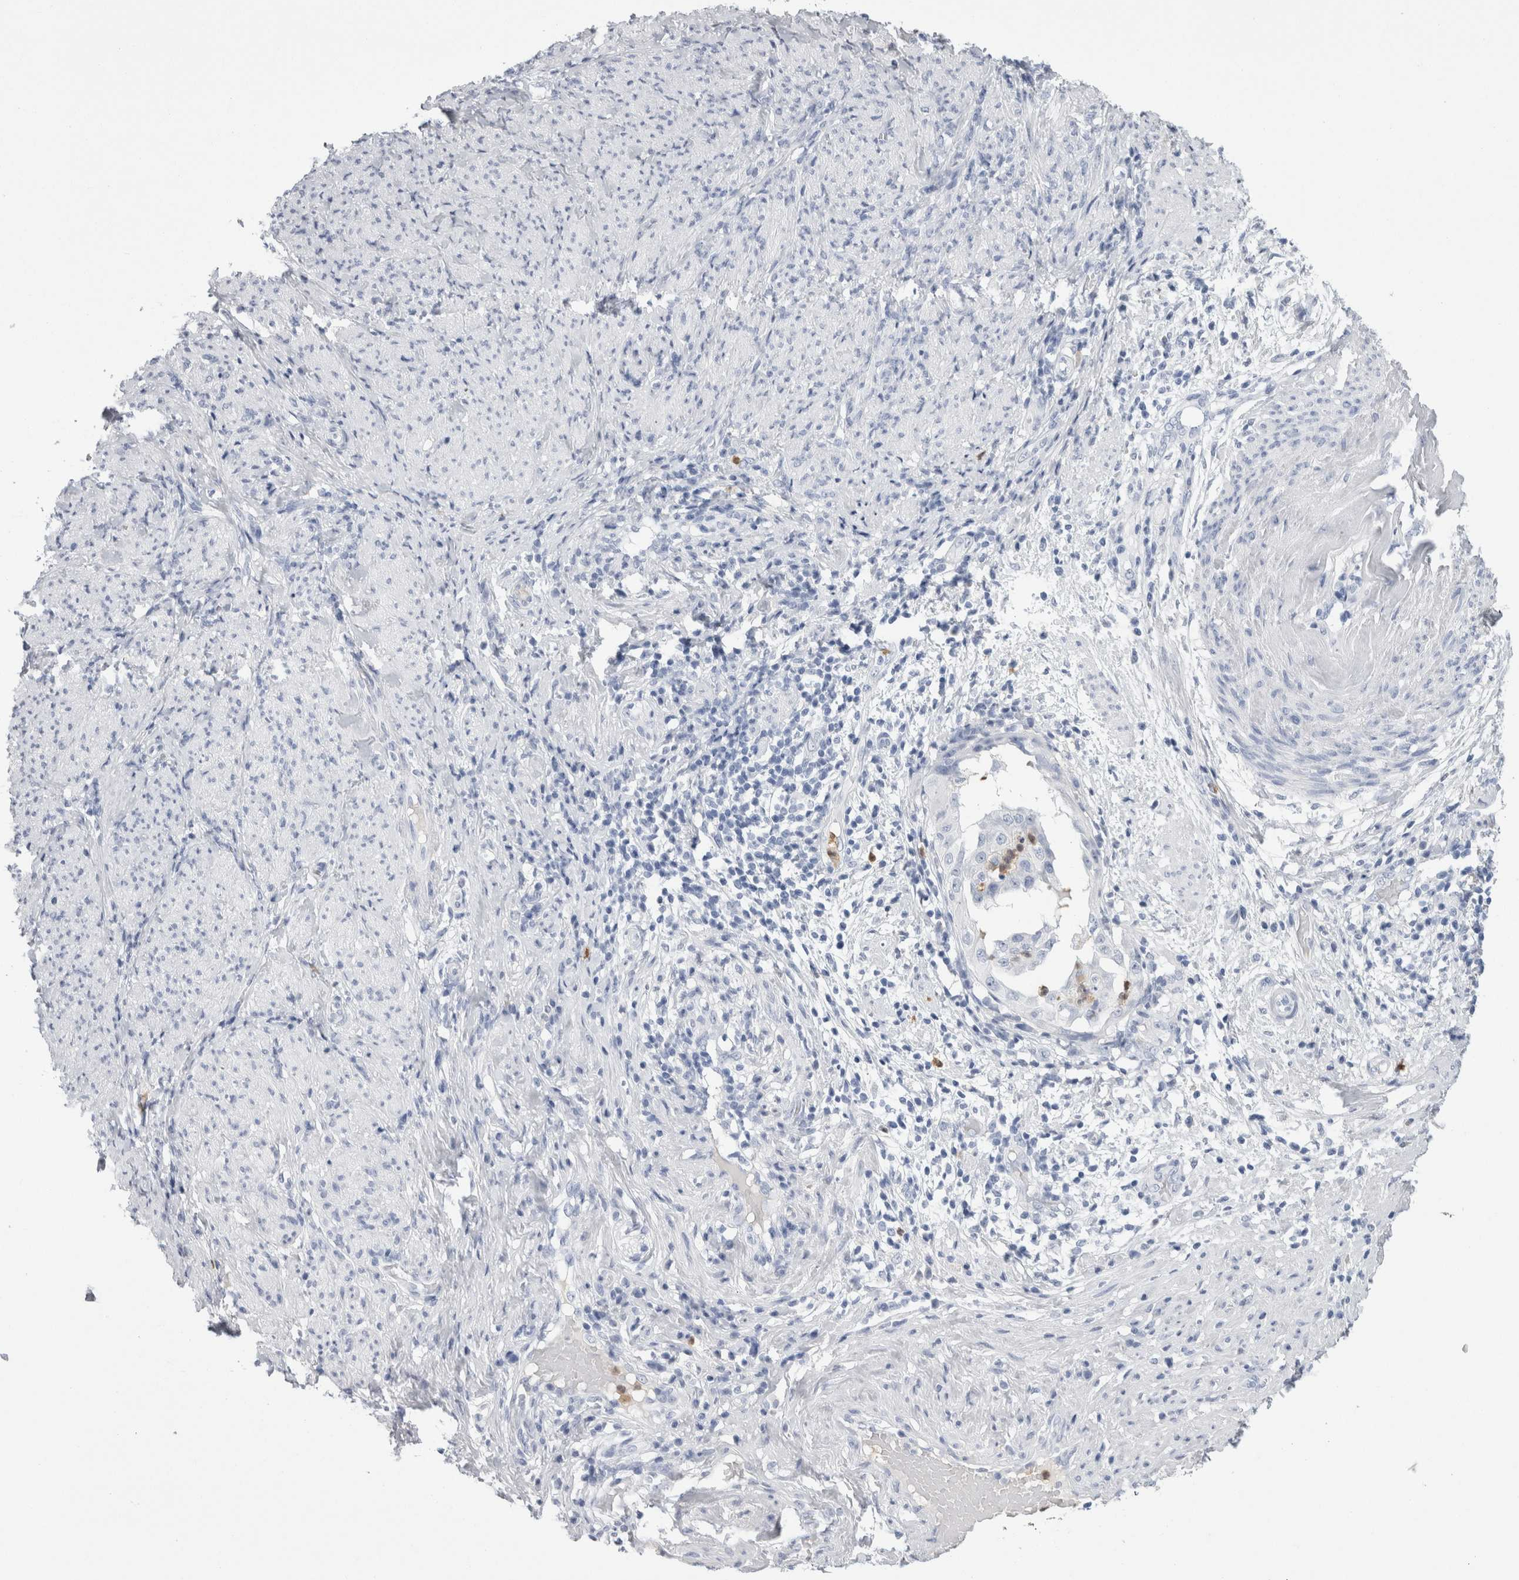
{"staining": {"intensity": "negative", "quantity": "none", "location": "none"}, "tissue": "endometrial cancer", "cell_type": "Tumor cells", "image_type": "cancer", "snomed": [{"axis": "morphology", "description": "Adenocarcinoma, NOS"}, {"axis": "topography", "description": "Endometrium"}], "caption": "This is an immunohistochemistry (IHC) image of endometrial adenocarcinoma. There is no positivity in tumor cells.", "gene": "S100A12", "patient": {"sex": "female", "age": 85}}